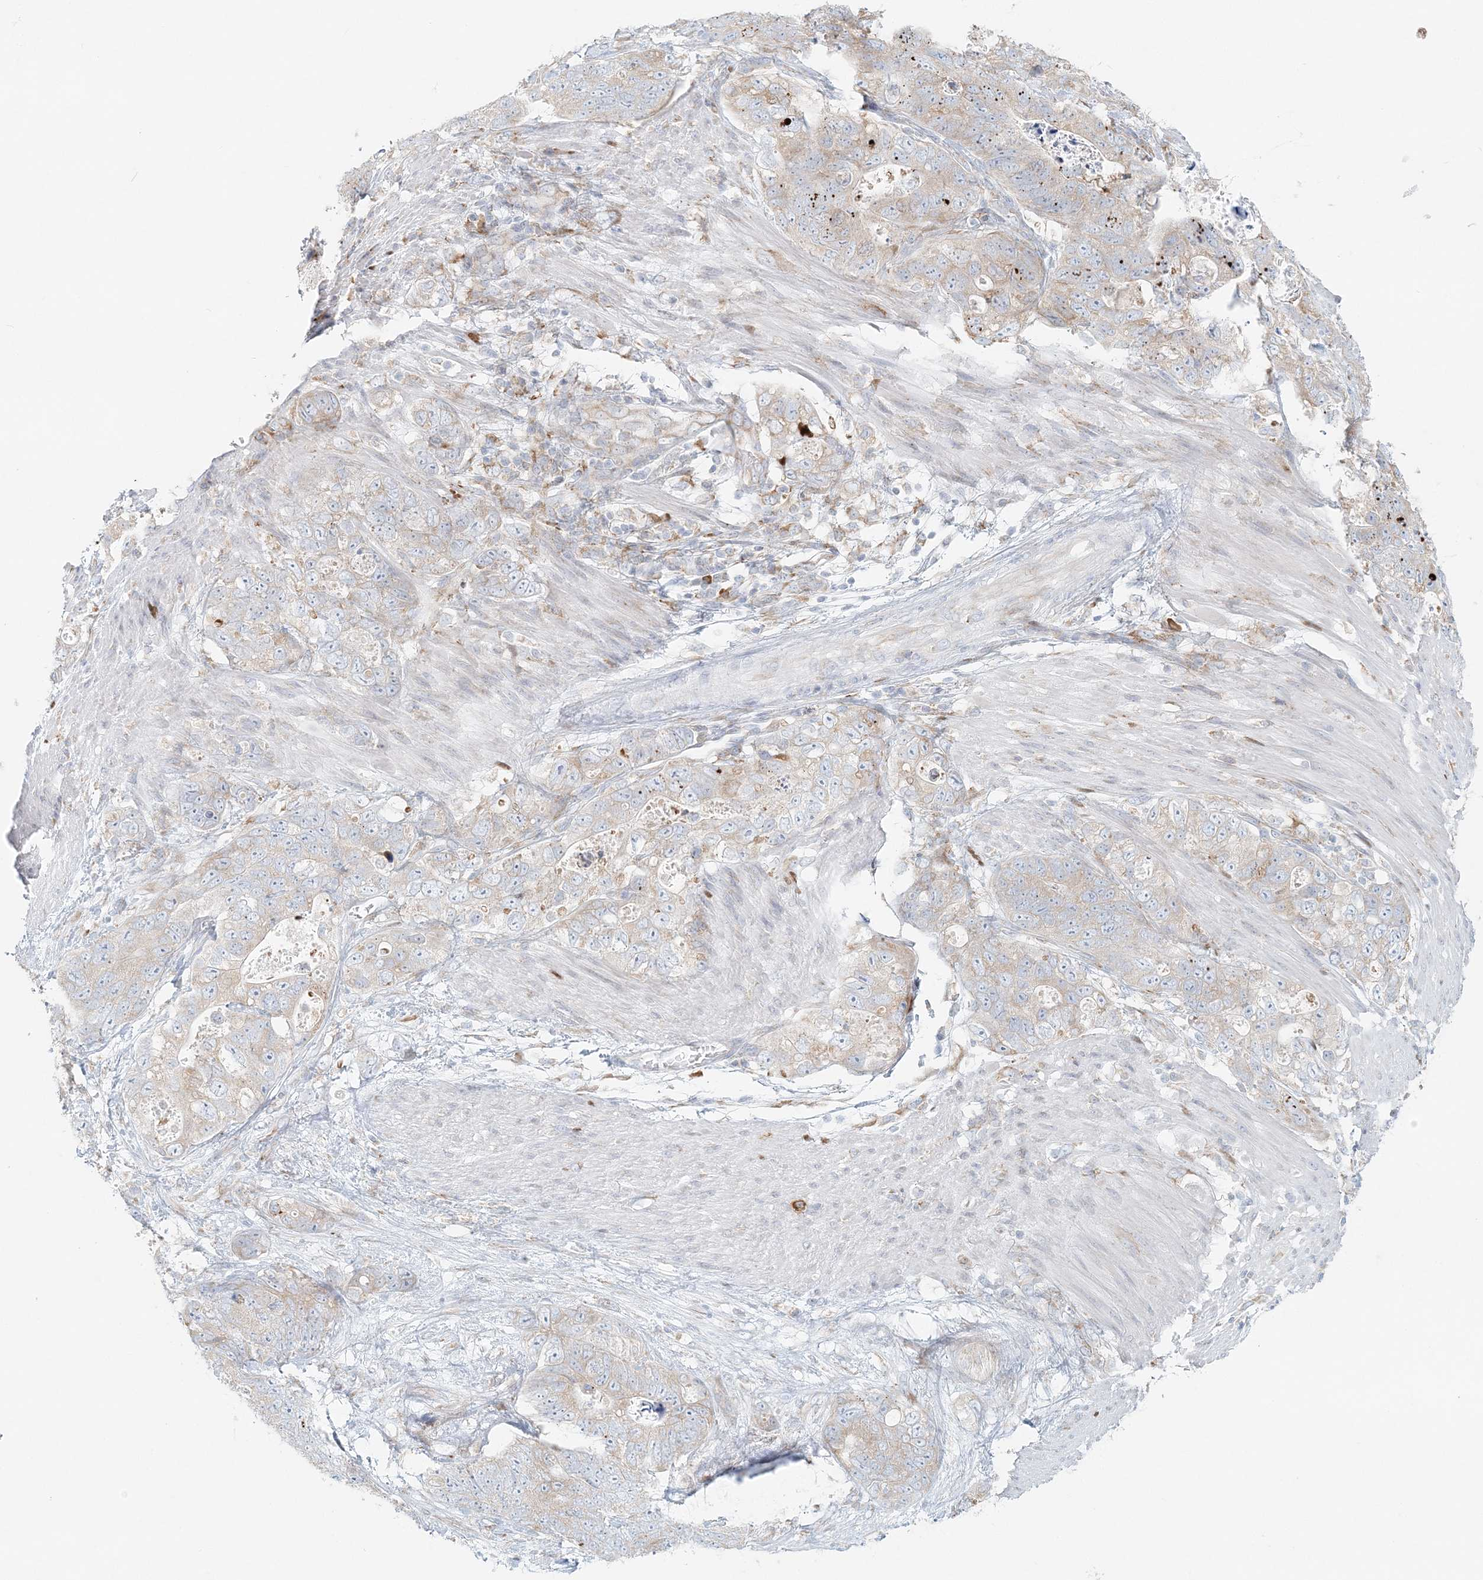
{"staining": {"intensity": "weak", "quantity": "<25%", "location": "cytoplasmic/membranous"}, "tissue": "stomach cancer", "cell_type": "Tumor cells", "image_type": "cancer", "snomed": [{"axis": "morphology", "description": "Normal tissue, NOS"}, {"axis": "morphology", "description": "Adenocarcinoma, NOS"}, {"axis": "topography", "description": "Stomach"}], "caption": "Adenocarcinoma (stomach) was stained to show a protein in brown. There is no significant staining in tumor cells. The staining was performed using DAB (3,3'-diaminobenzidine) to visualize the protein expression in brown, while the nuclei were stained in blue with hematoxylin (Magnification: 20x).", "gene": "STK11IP", "patient": {"sex": "female", "age": 89}}